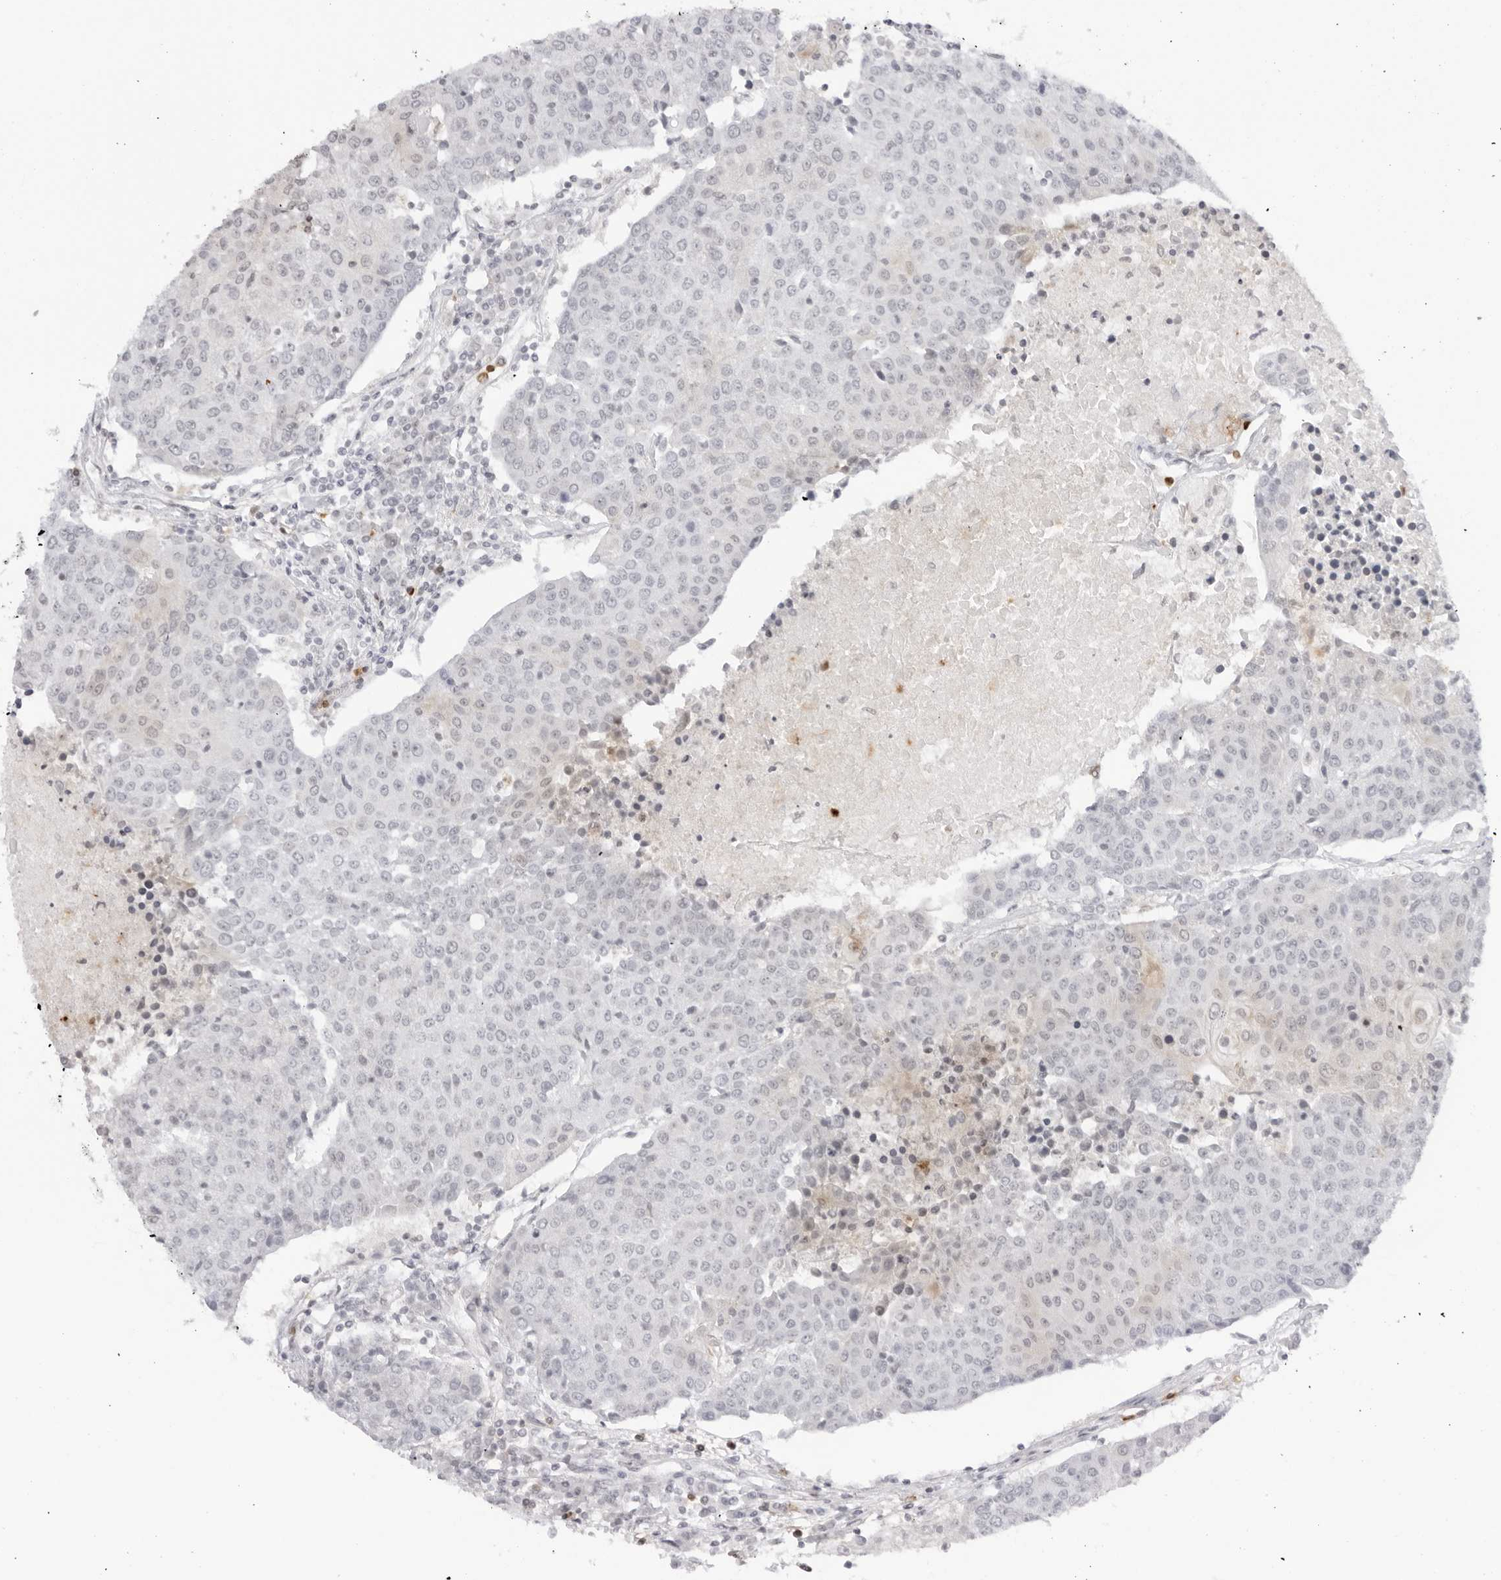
{"staining": {"intensity": "negative", "quantity": "none", "location": "none"}, "tissue": "urothelial cancer", "cell_type": "Tumor cells", "image_type": "cancer", "snomed": [{"axis": "morphology", "description": "Urothelial carcinoma, High grade"}, {"axis": "topography", "description": "Urinary bladder"}], "caption": "Tumor cells show no significant positivity in urothelial cancer.", "gene": "RNF146", "patient": {"sex": "female", "age": 85}}